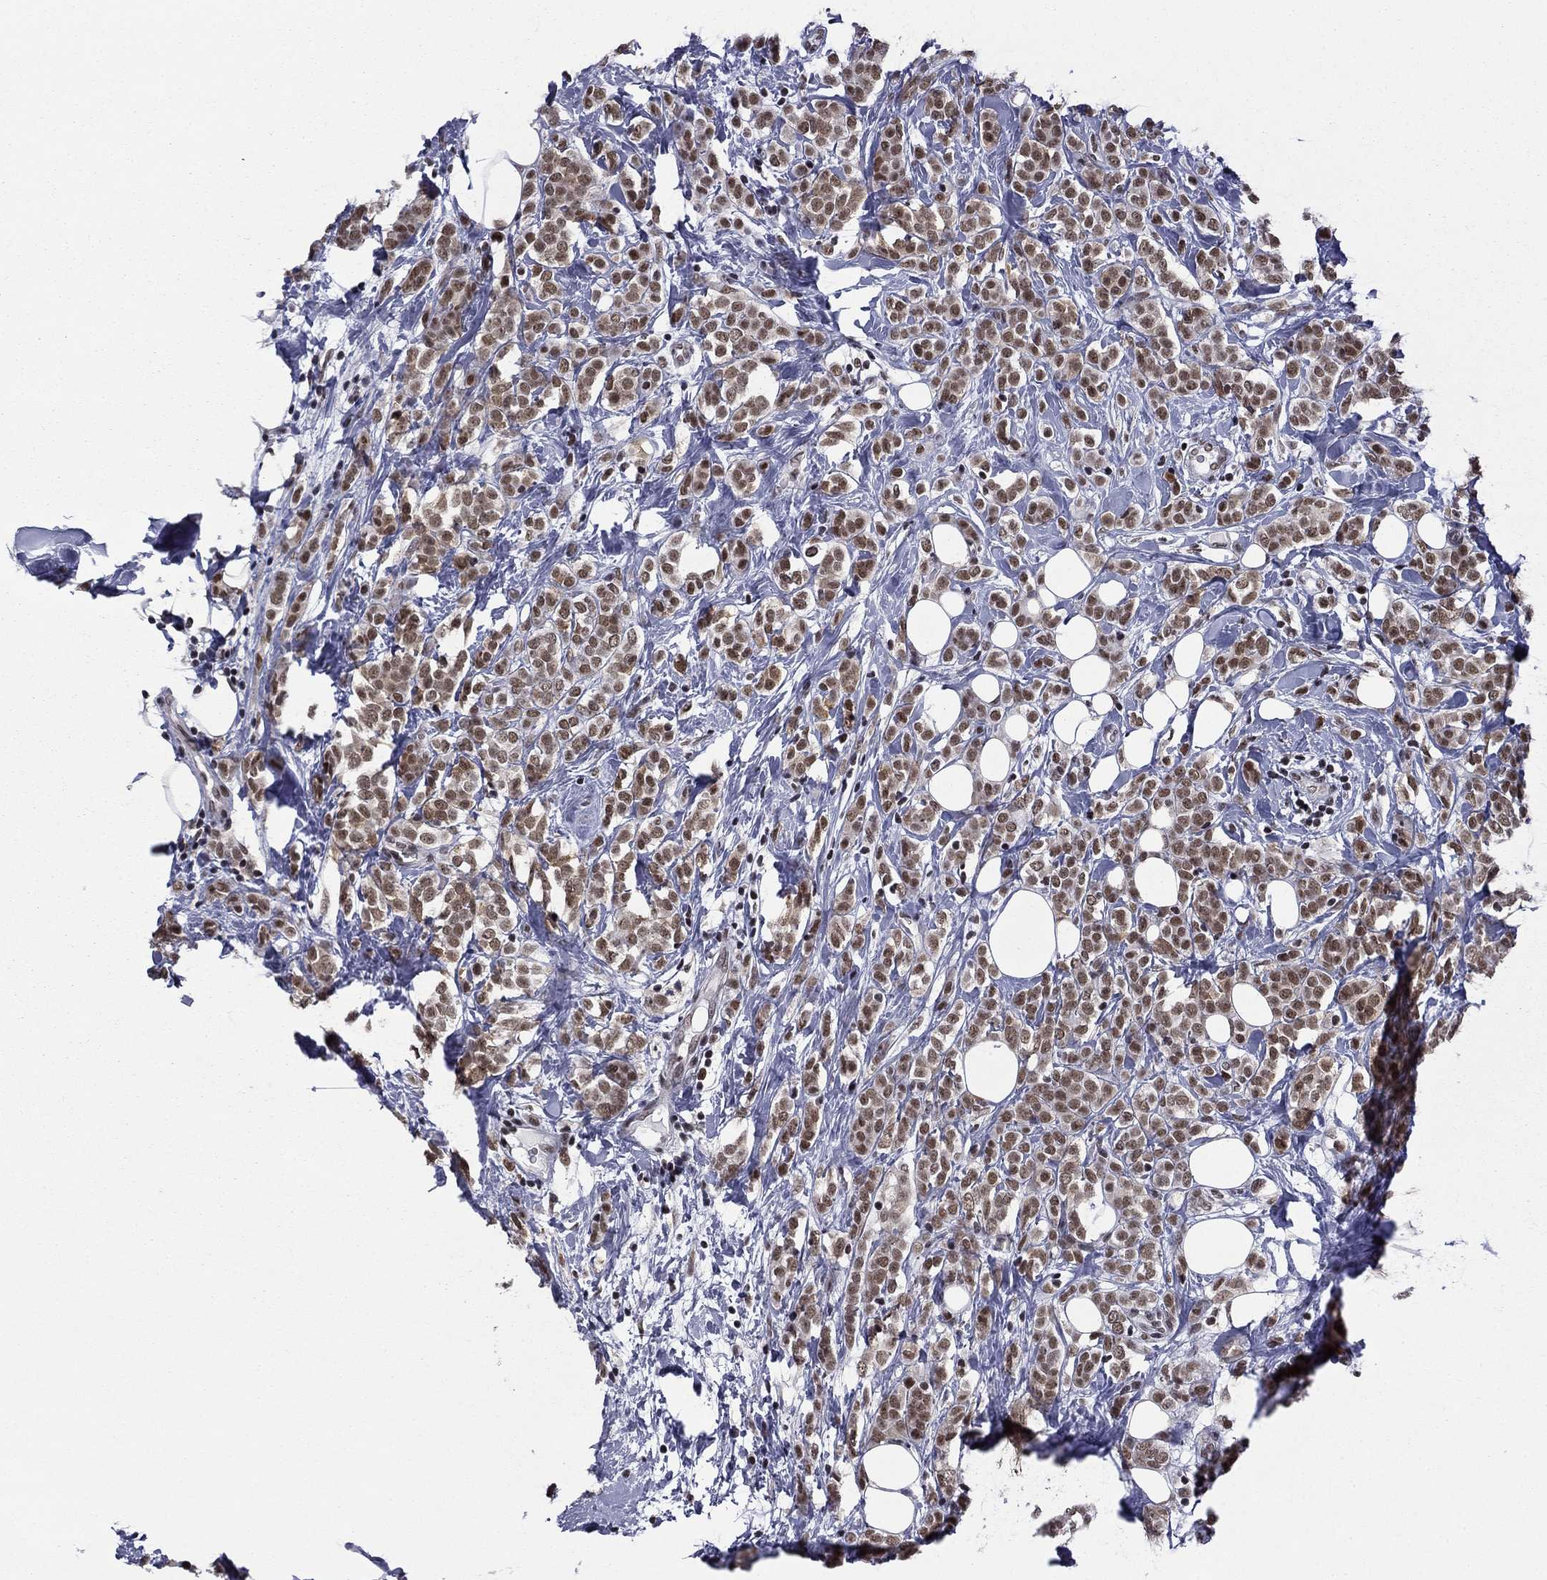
{"staining": {"intensity": "moderate", "quantity": ">75%", "location": "nuclear"}, "tissue": "breast cancer", "cell_type": "Tumor cells", "image_type": "cancer", "snomed": [{"axis": "morphology", "description": "Lobular carcinoma"}, {"axis": "topography", "description": "Breast"}], "caption": "Breast lobular carcinoma stained with a protein marker displays moderate staining in tumor cells.", "gene": "ETV5", "patient": {"sex": "female", "age": 49}}